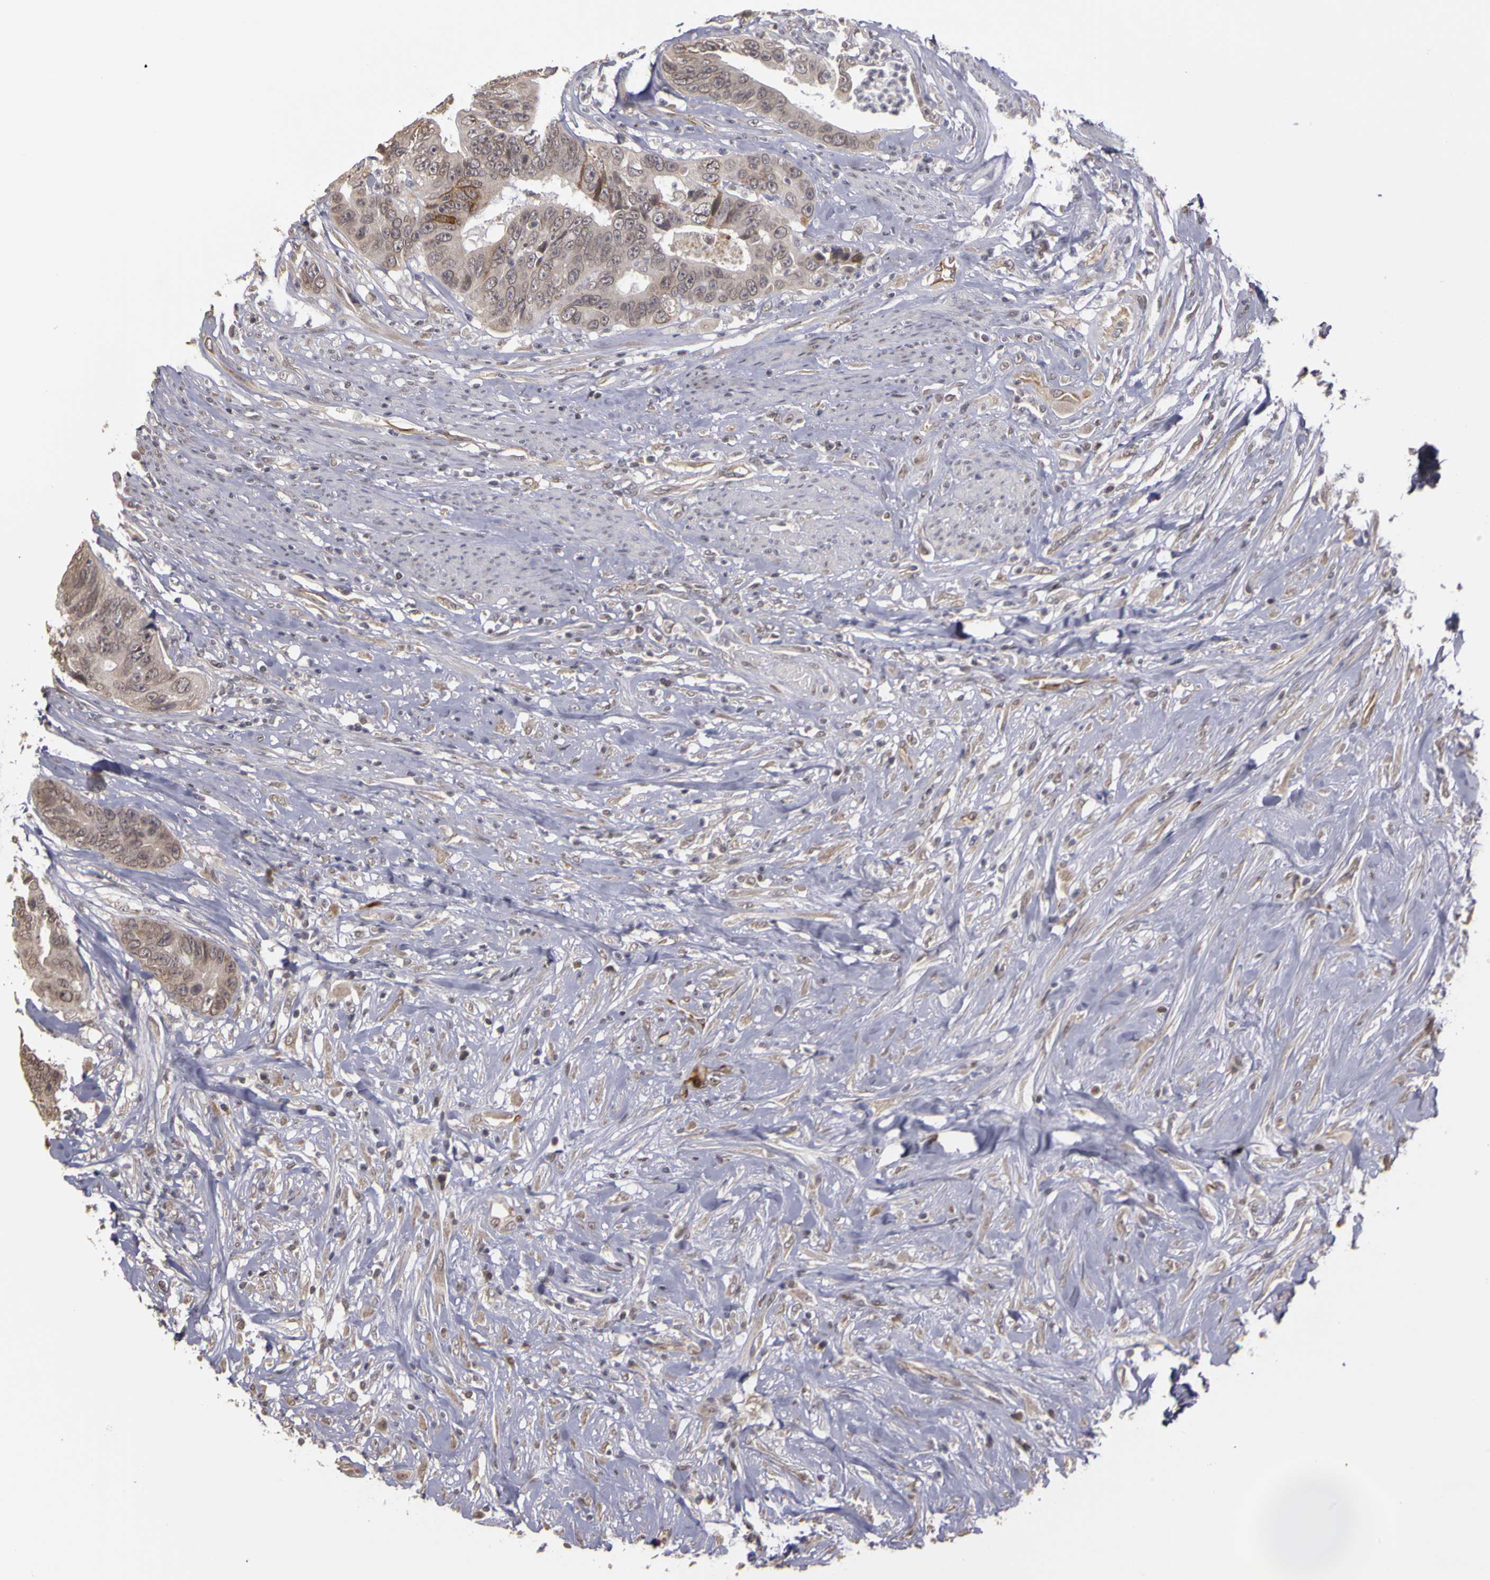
{"staining": {"intensity": "weak", "quantity": ">75%", "location": "cytoplasmic/membranous"}, "tissue": "colorectal cancer", "cell_type": "Tumor cells", "image_type": "cancer", "snomed": [{"axis": "morphology", "description": "Adenocarcinoma, NOS"}, {"axis": "topography", "description": "Rectum"}], "caption": "High-power microscopy captured an immunohistochemistry (IHC) photomicrograph of colorectal adenocarcinoma, revealing weak cytoplasmic/membranous expression in approximately >75% of tumor cells.", "gene": "FRMD7", "patient": {"sex": "female", "age": 65}}